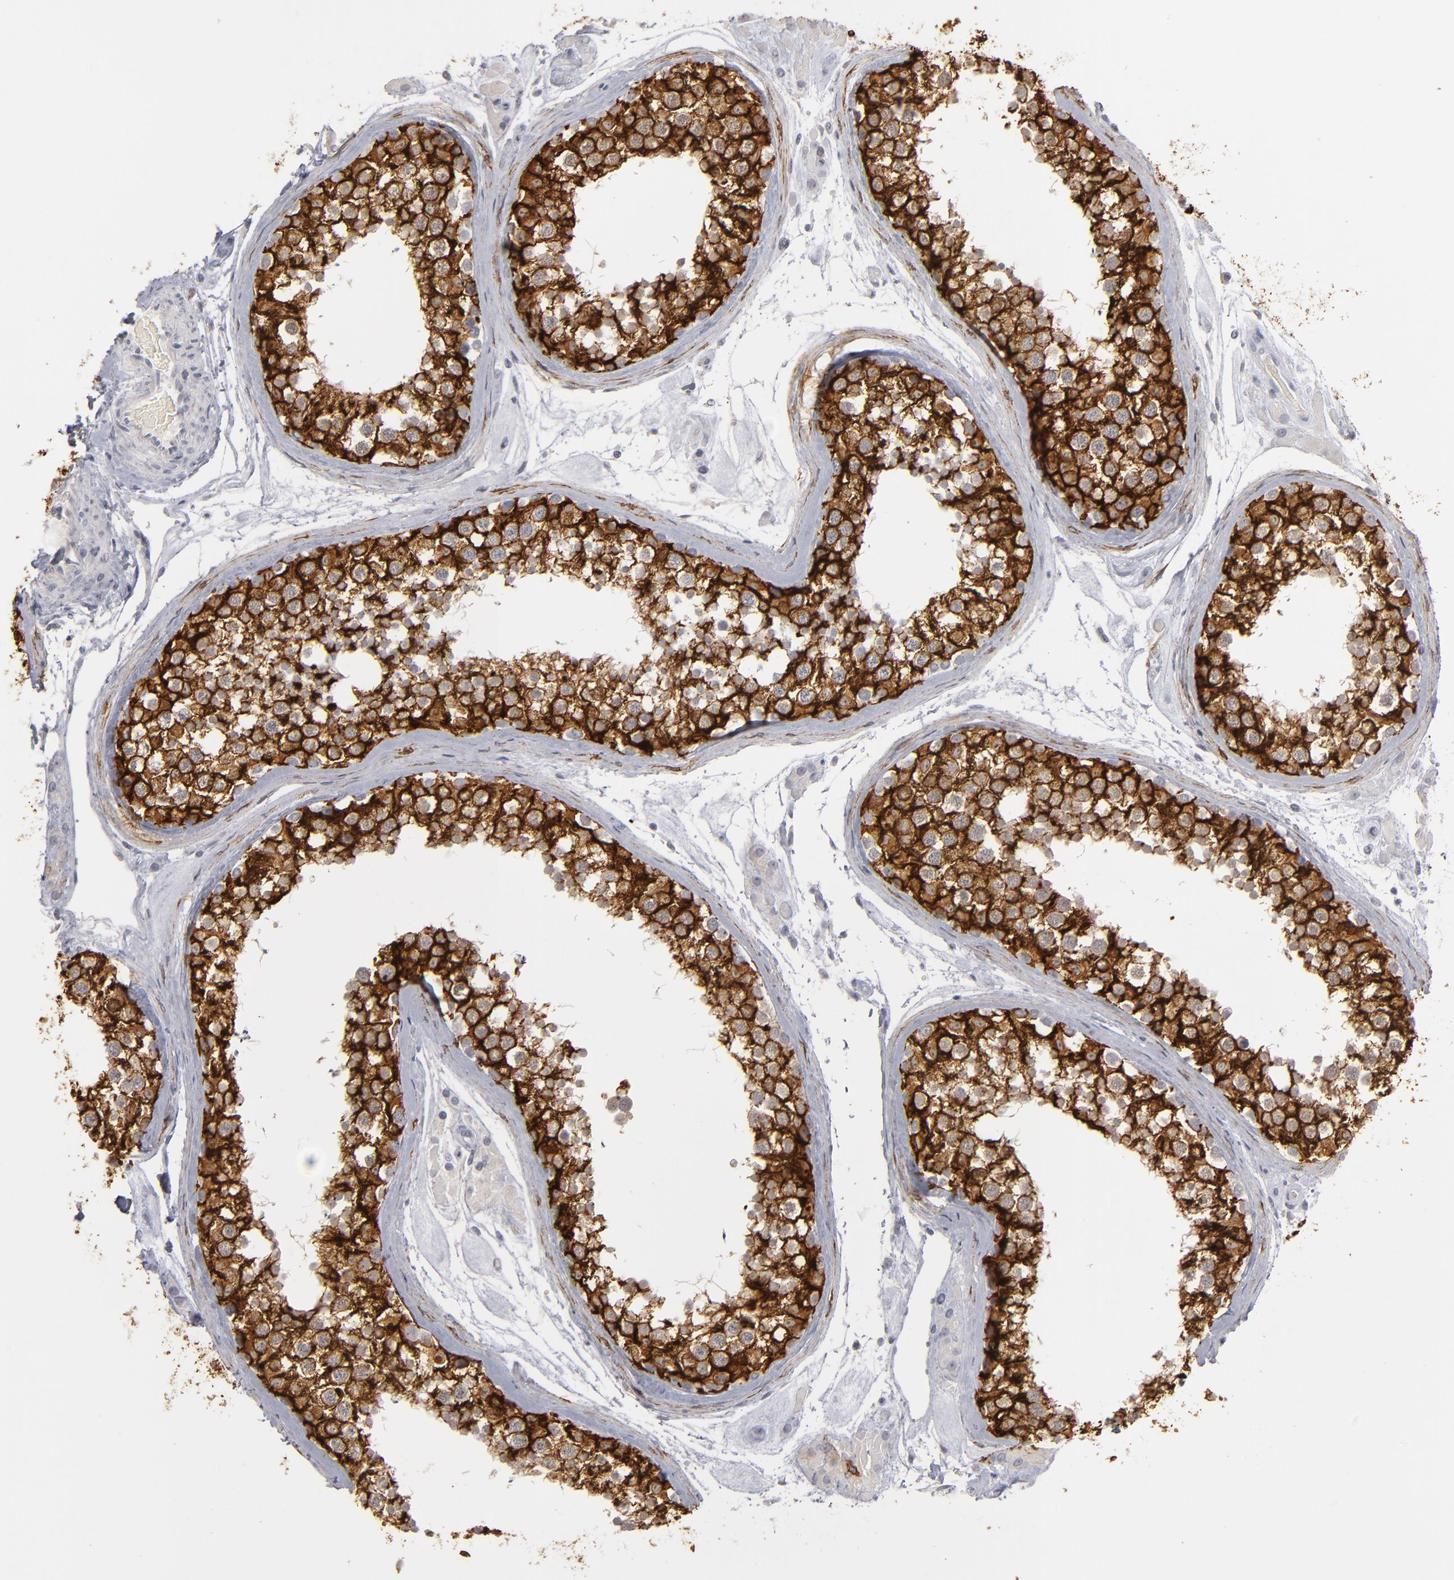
{"staining": {"intensity": "strong", "quantity": ">75%", "location": "cytoplasmic/membranous"}, "tissue": "testis", "cell_type": "Cells in seminiferous ducts", "image_type": "normal", "snomed": [{"axis": "morphology", "description": "Normal tissue, NOS"}, {"axis": "topography", "description": "Testis"}], "caption": "This histopathology image reveals normal testis stained with immunohistochemistry (IHC) to label a protein in brown. The cytoplasmic/membranous of cells in seminiferous ducts show strong positivity for the protein. Nuclei are counter-stained blue.", "gene": "KIAA1210", "patient": {"sex": "male", "age": 46}}